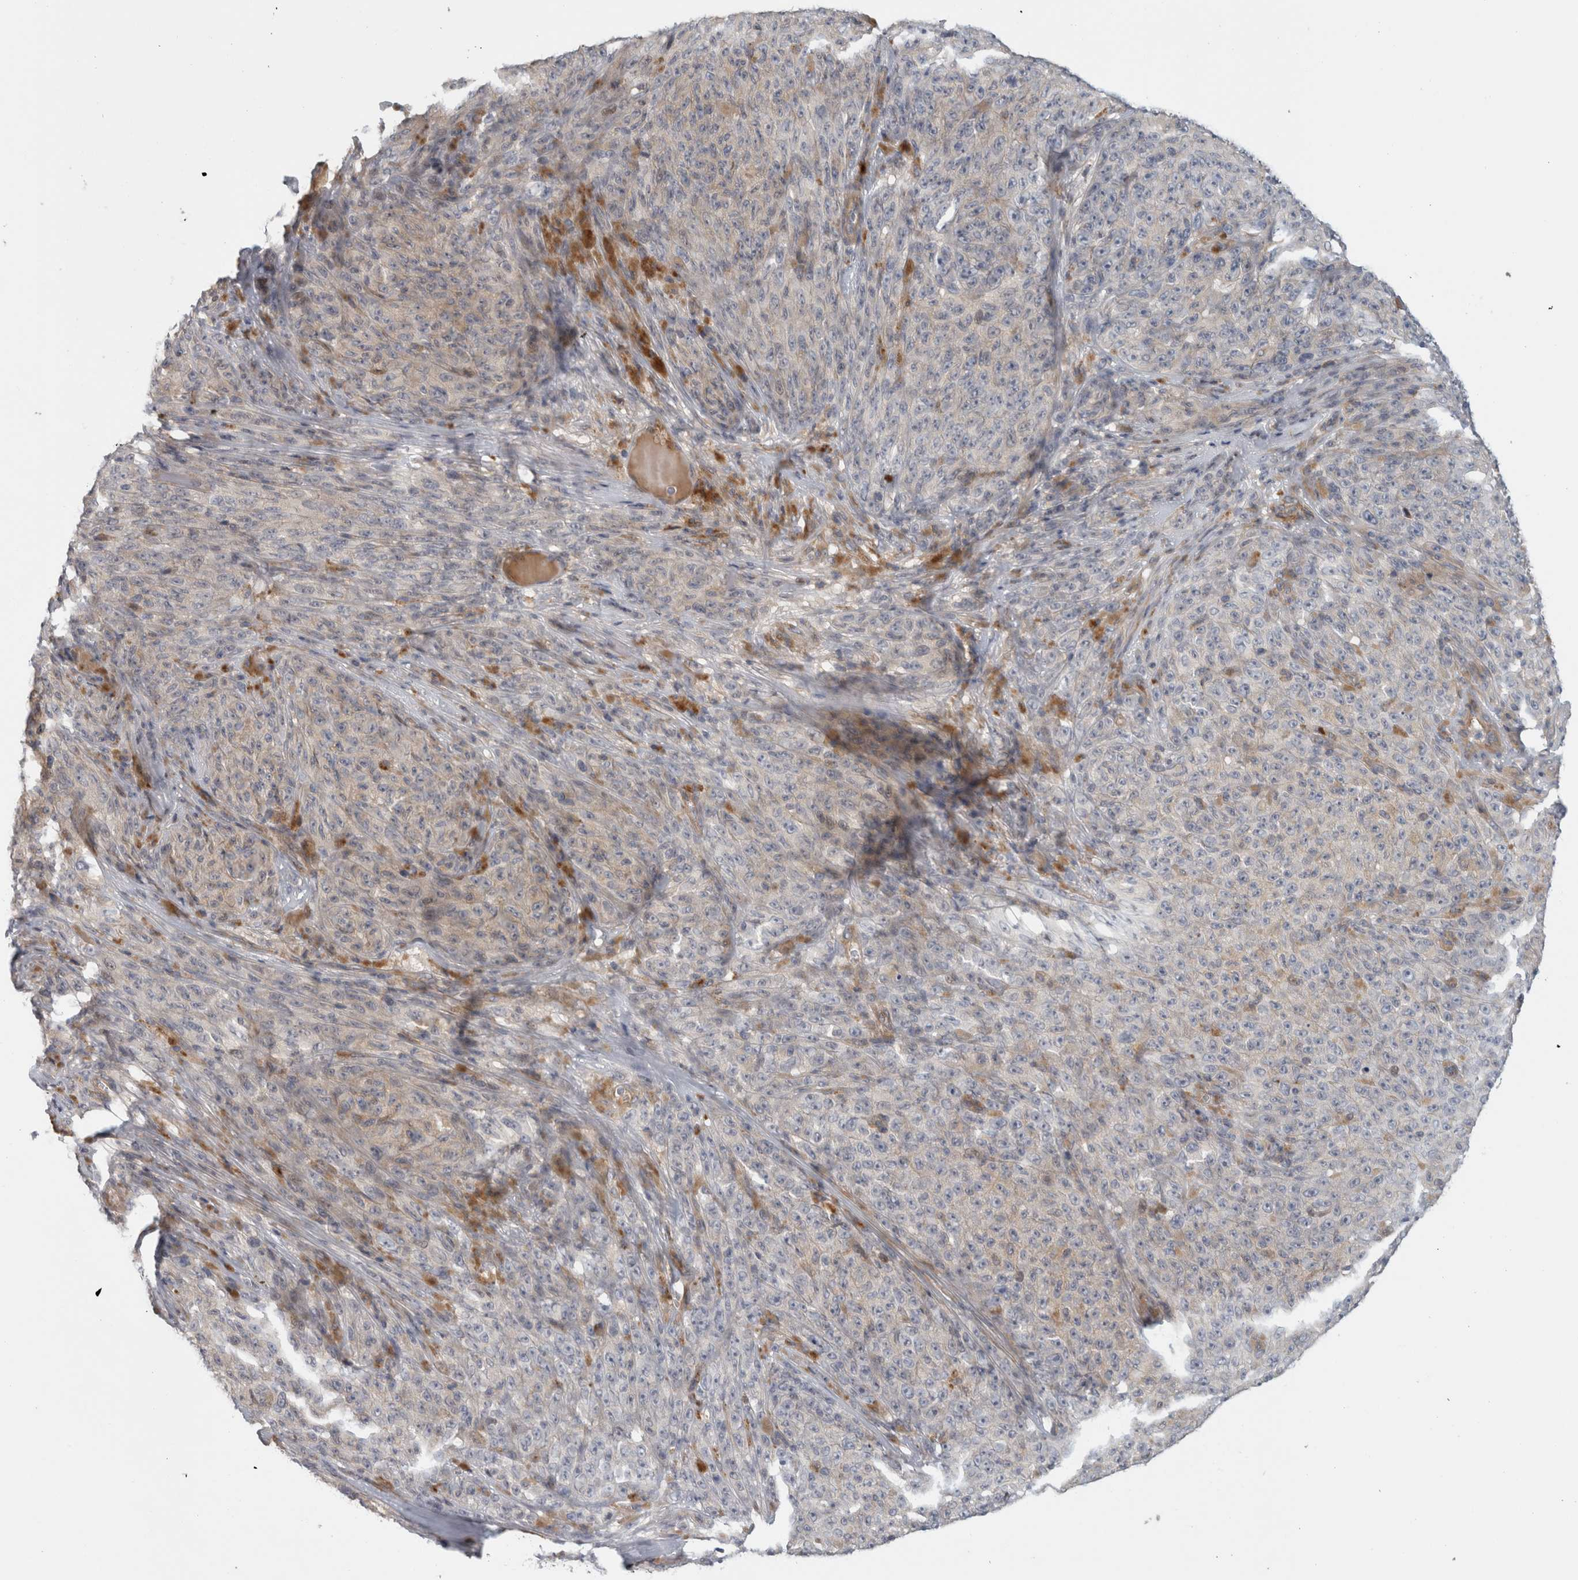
{"staining": {"intensity": "negative", "quantity": "none", "location": "none"}, "tissue": "melanoma", "cell_type": "Tumor cells", "image_type": "cancer", "snomed": [{"axis": "morphology", "description": "Malignant melanoma, NOS"}, {"axis": "topography", "description": "Skin"}], "caption": "Immunohistochemistry photomicrograph of human malignant melanoma stained for a protein (brown), which demonstrates no positivity in tumor cells. (Brightfield microscopy of DAB IHC at high magnification).", "gene": "ZNF804B", "patient": {"sex": "female", "age": 82}}